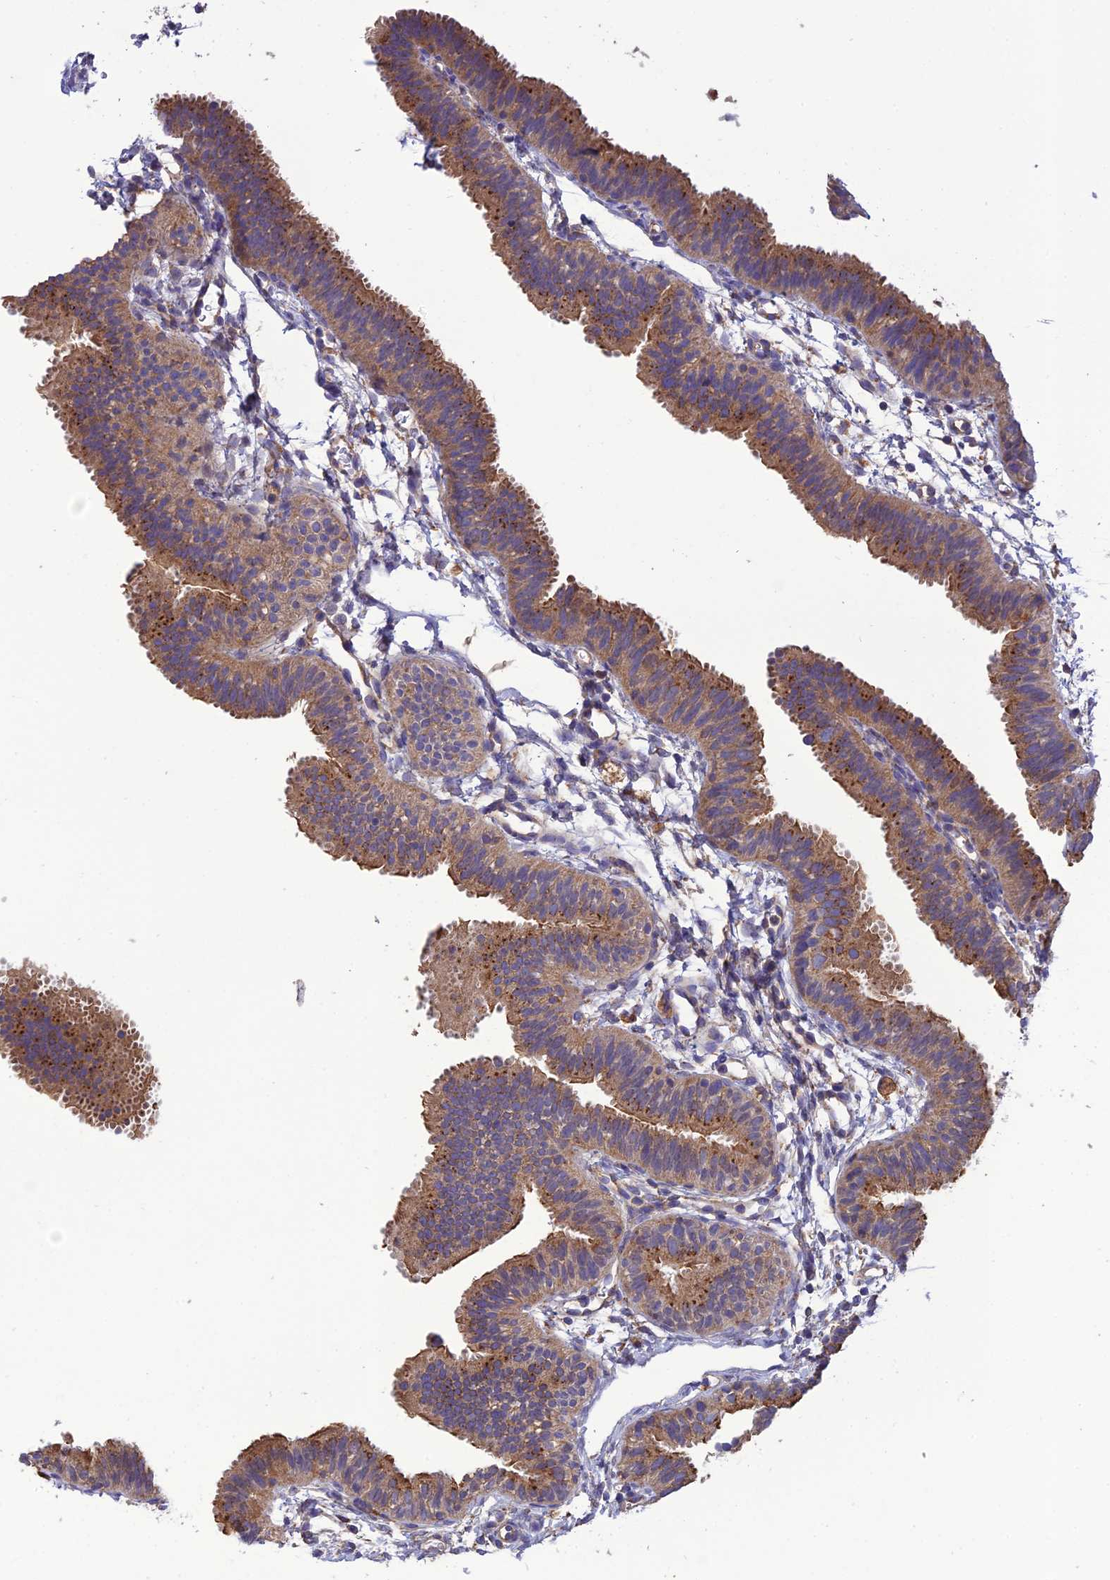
{"staining": {"intensity": "moderate", "quantity": ">75%", "location": "cytoplasmic/membranous"}, "tissue": "fallopian tube", "cell_type": "Glandular cells", "image_type": "normal", "snomed": [{"axis": "morphology", "description": "Normal tissue, NOS"}, {"axis": "topography", "description": "Fallopian tube"}], "caption": "Immunohistochemistry (IHC) micrograph of benign fallopian tube stained for a protein (brown), which displays medium levels of moderate cytoplasmic/membranous expression in approximately >75% of glandular cells.", "gene": "MIOS", "patient": {"sex": "female", "age": 35}}